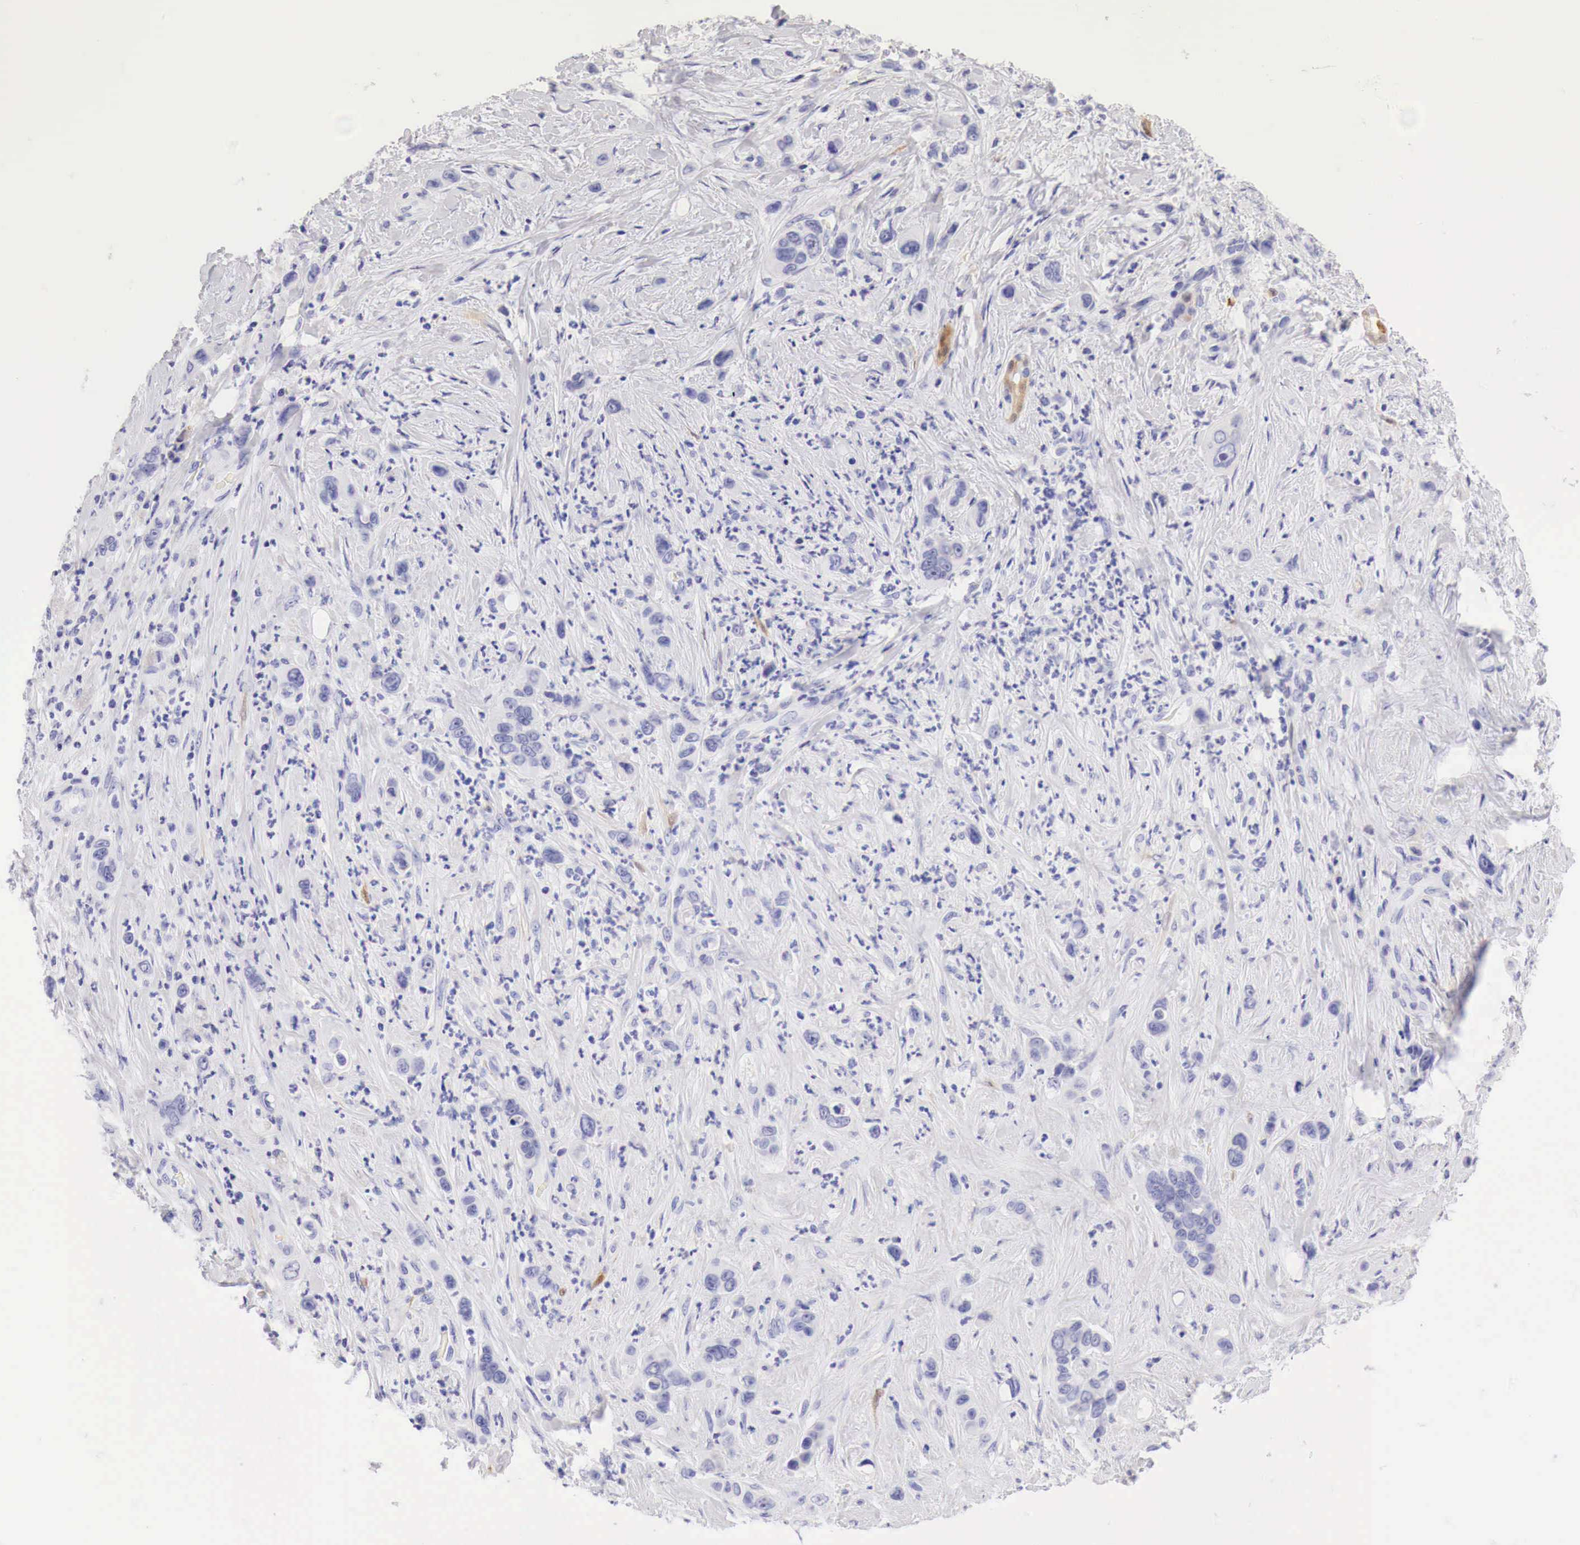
{"staining": {"intensity": "negative", "quantity": "none", "location": "none"}, "tissue": "liver cancer", "cell_type": "Tumor cells", "image_type": "cancer", "snomed": [{"axis": "morphology", "description": "Cholangiocarcinoma"}, {"axis": "topography", "description": "Liver"}], "caption": "IHC photomicrograph of neoplastic tissue: human liver cancer stained with DAB demonstrates no significant protein expression in tumor cells.", "gene": "CDKN2A", "patient": {"sex": "female", "age": 79}}